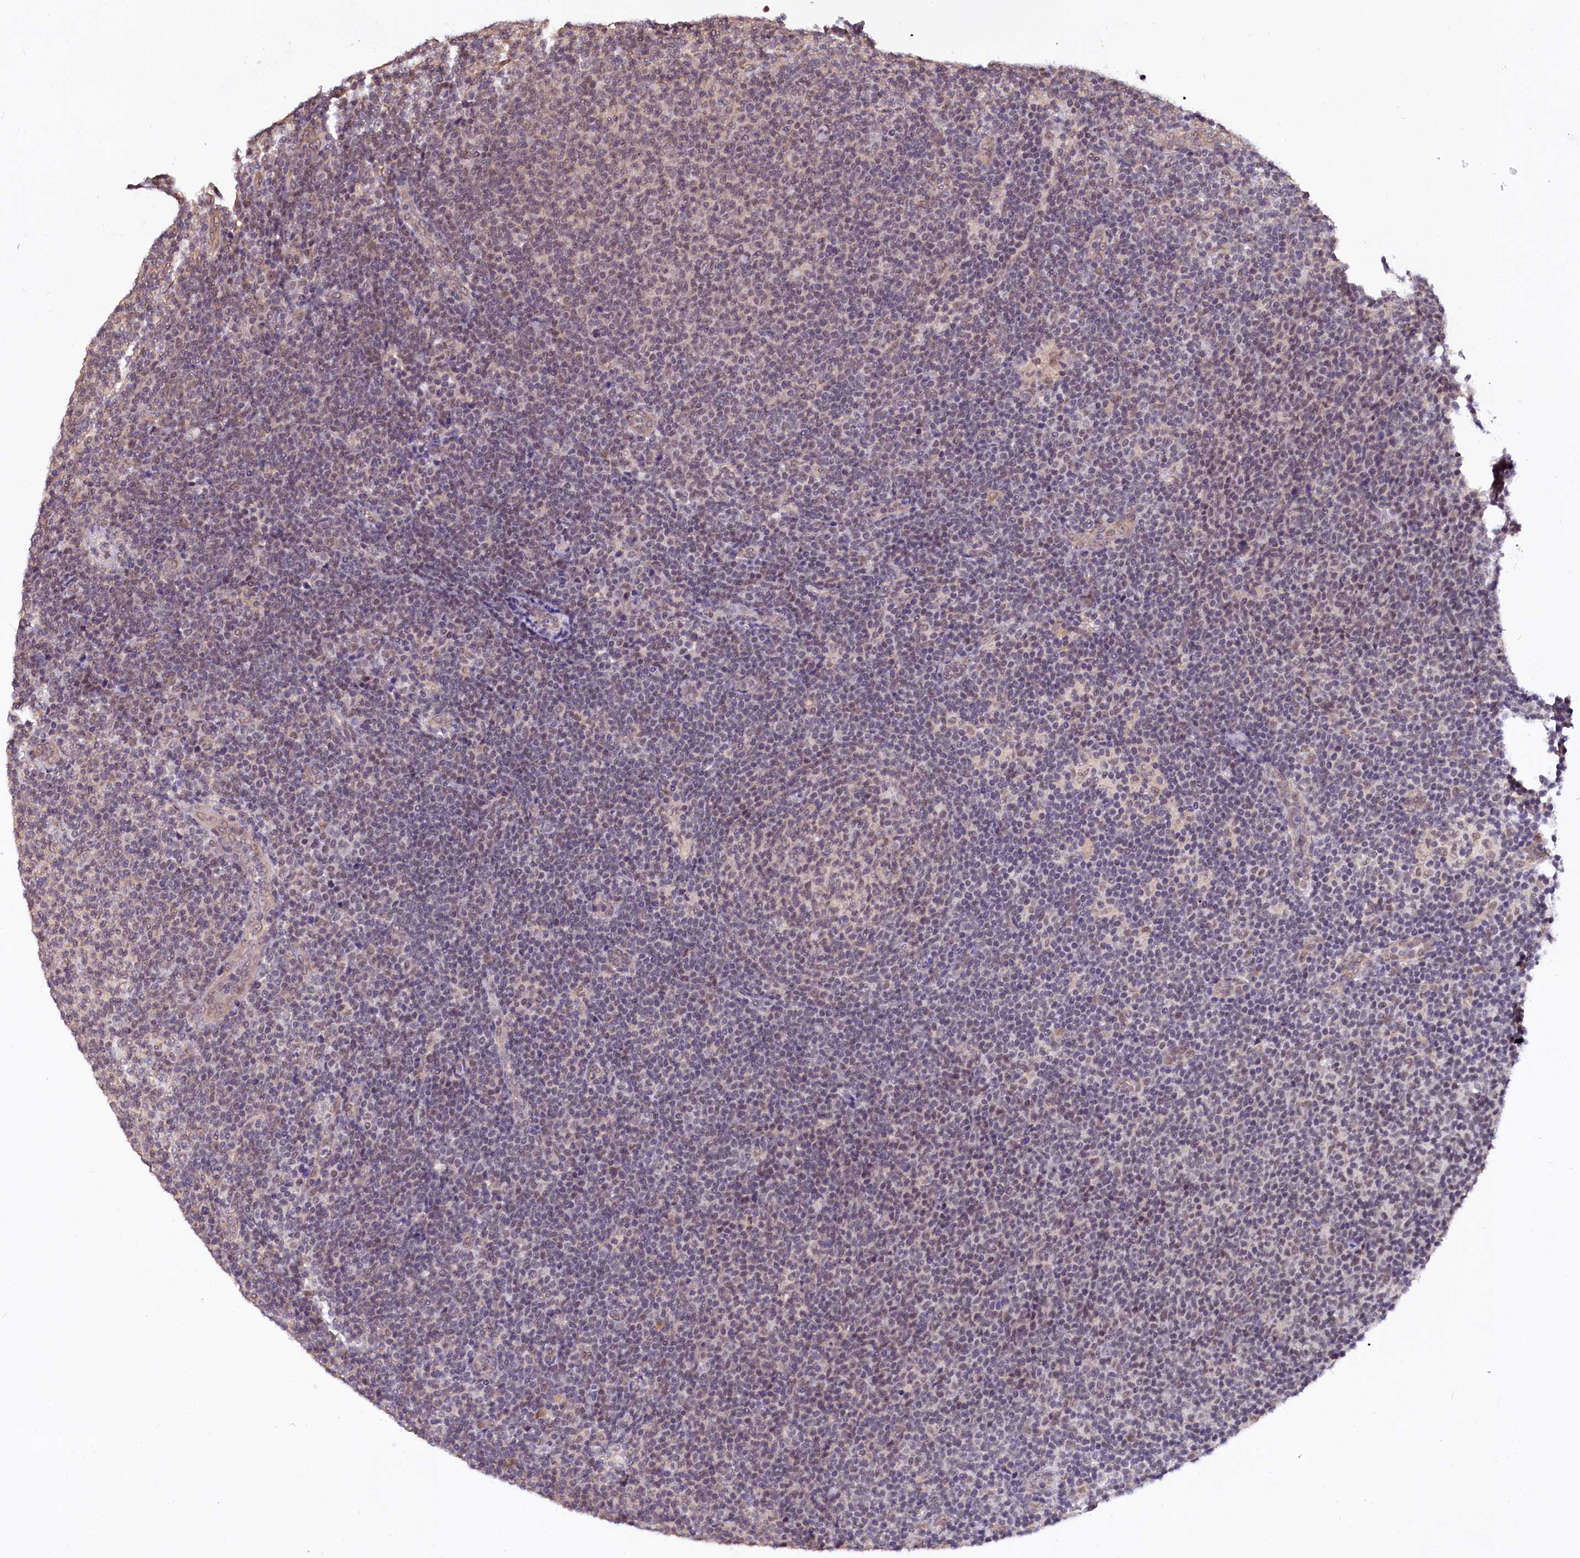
{"staining": {"intensity": "moderate", "quantity": "<25%", "location": "nuclear"}, "tissue": "lymphoma", "cell_type": "Tumor cells", "image_type": "cancer", "snomed": [{"axis": "morphology", "description": "Malignant lymphoma, non-Hodgkin's type, Low grade"}, {"axis": "topography", "description": "Lymph node"}], "caption": "DAB (3,3'-diaminobenzidine) immunohistochemical staining of lymphoma shows moderate nuclear protein expression in about <25% of tumor cells.", "gene": "ZC3H4", "patient": {"sex": "male", "age": 66}}